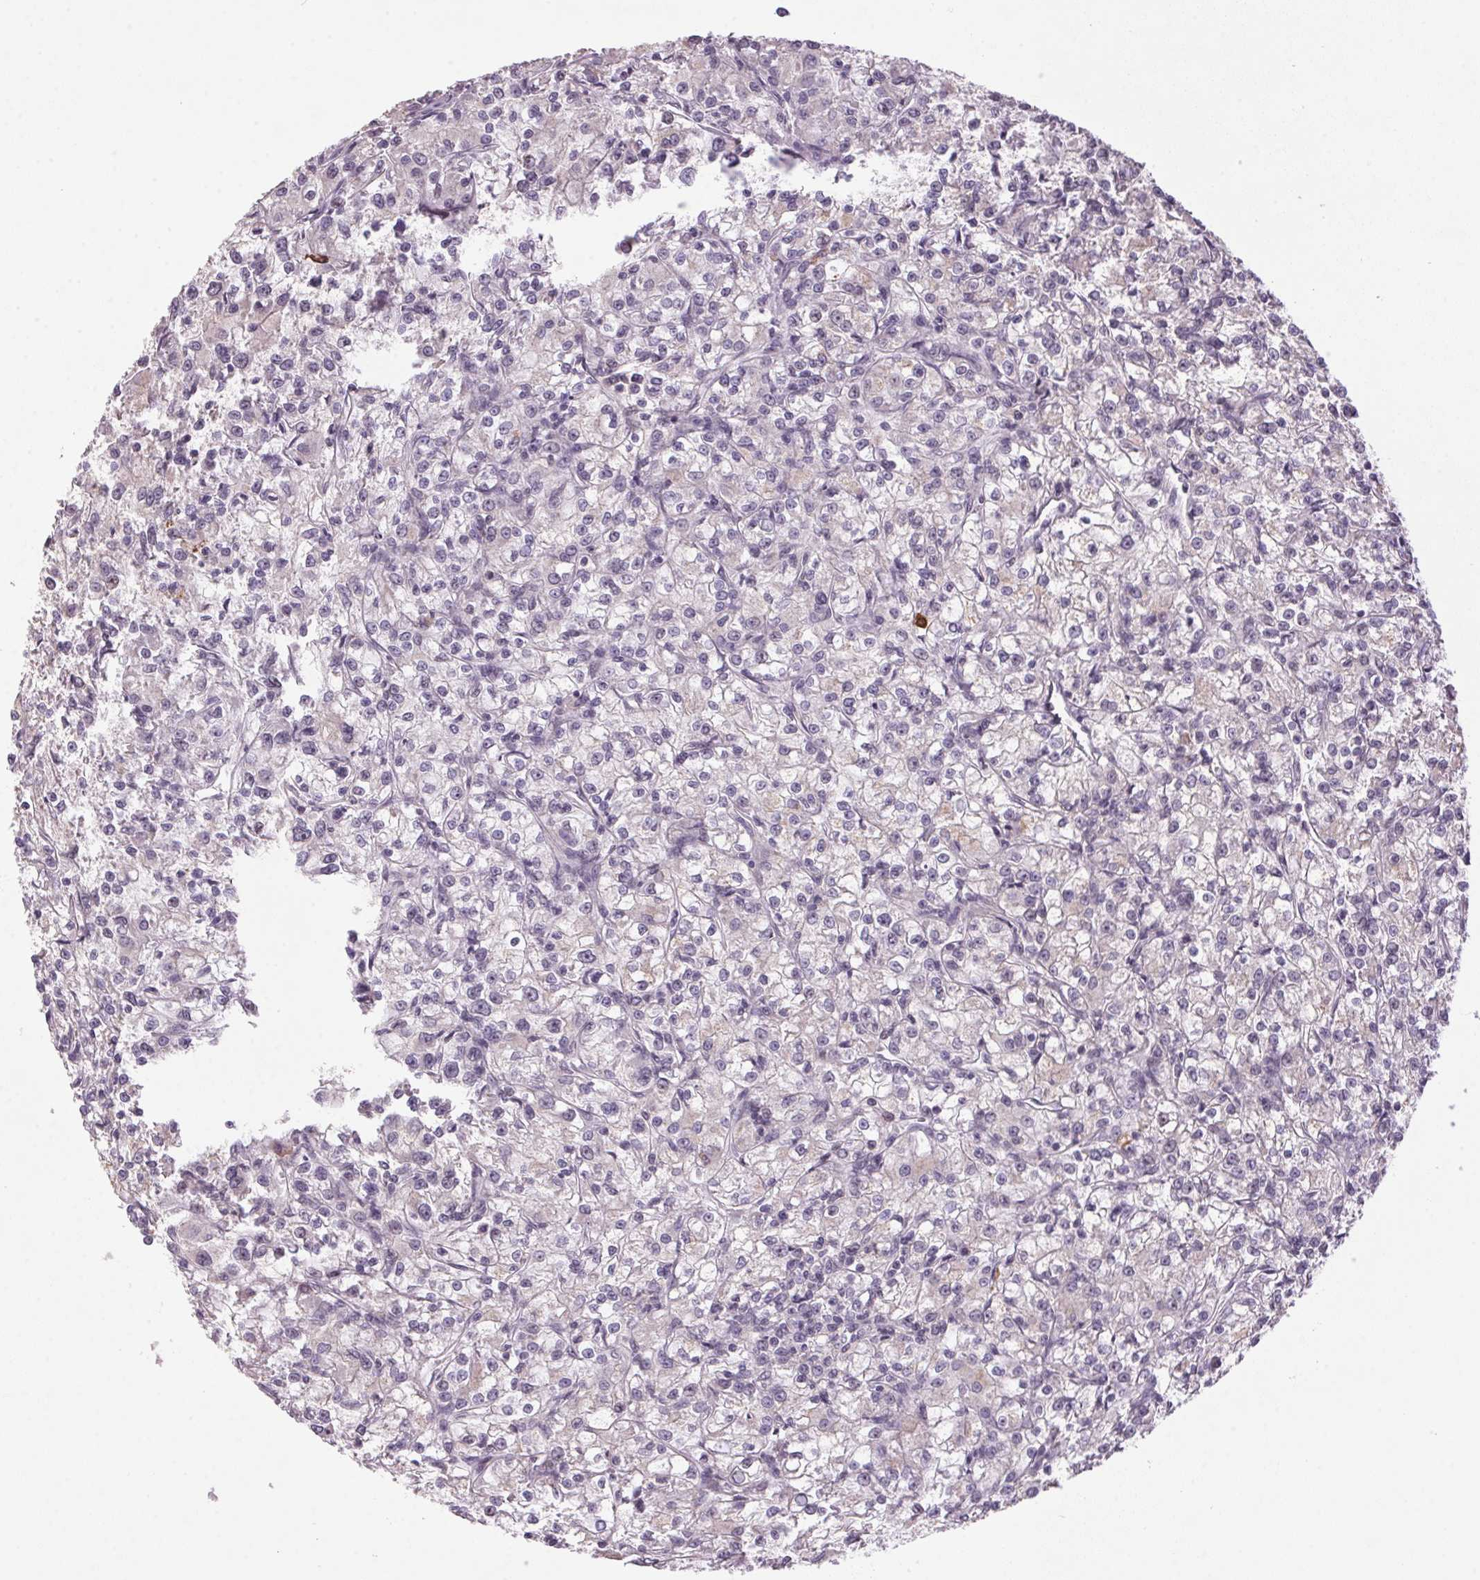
{"staining": {"intensity": "negative", "quantity": "none", "location": "none"}, "tissue": "renal cancer", "cell_type": "Tumor cells", "image_type": "cancer", "snomed": [{"axis": "morphology", "description": "Adenocarcinoma, NOS"}, {"axis": "topography", "description": "Kidney"}], "caption": "Immunohistochemistry (IHC) image of neoplastic tissue: human adenocarcinoma (renal) stained with DAB reveals no significant protein positivity in tumor cells.", "gene": "ZBTB4", "patient": {"sex": "female", "age": 59}}